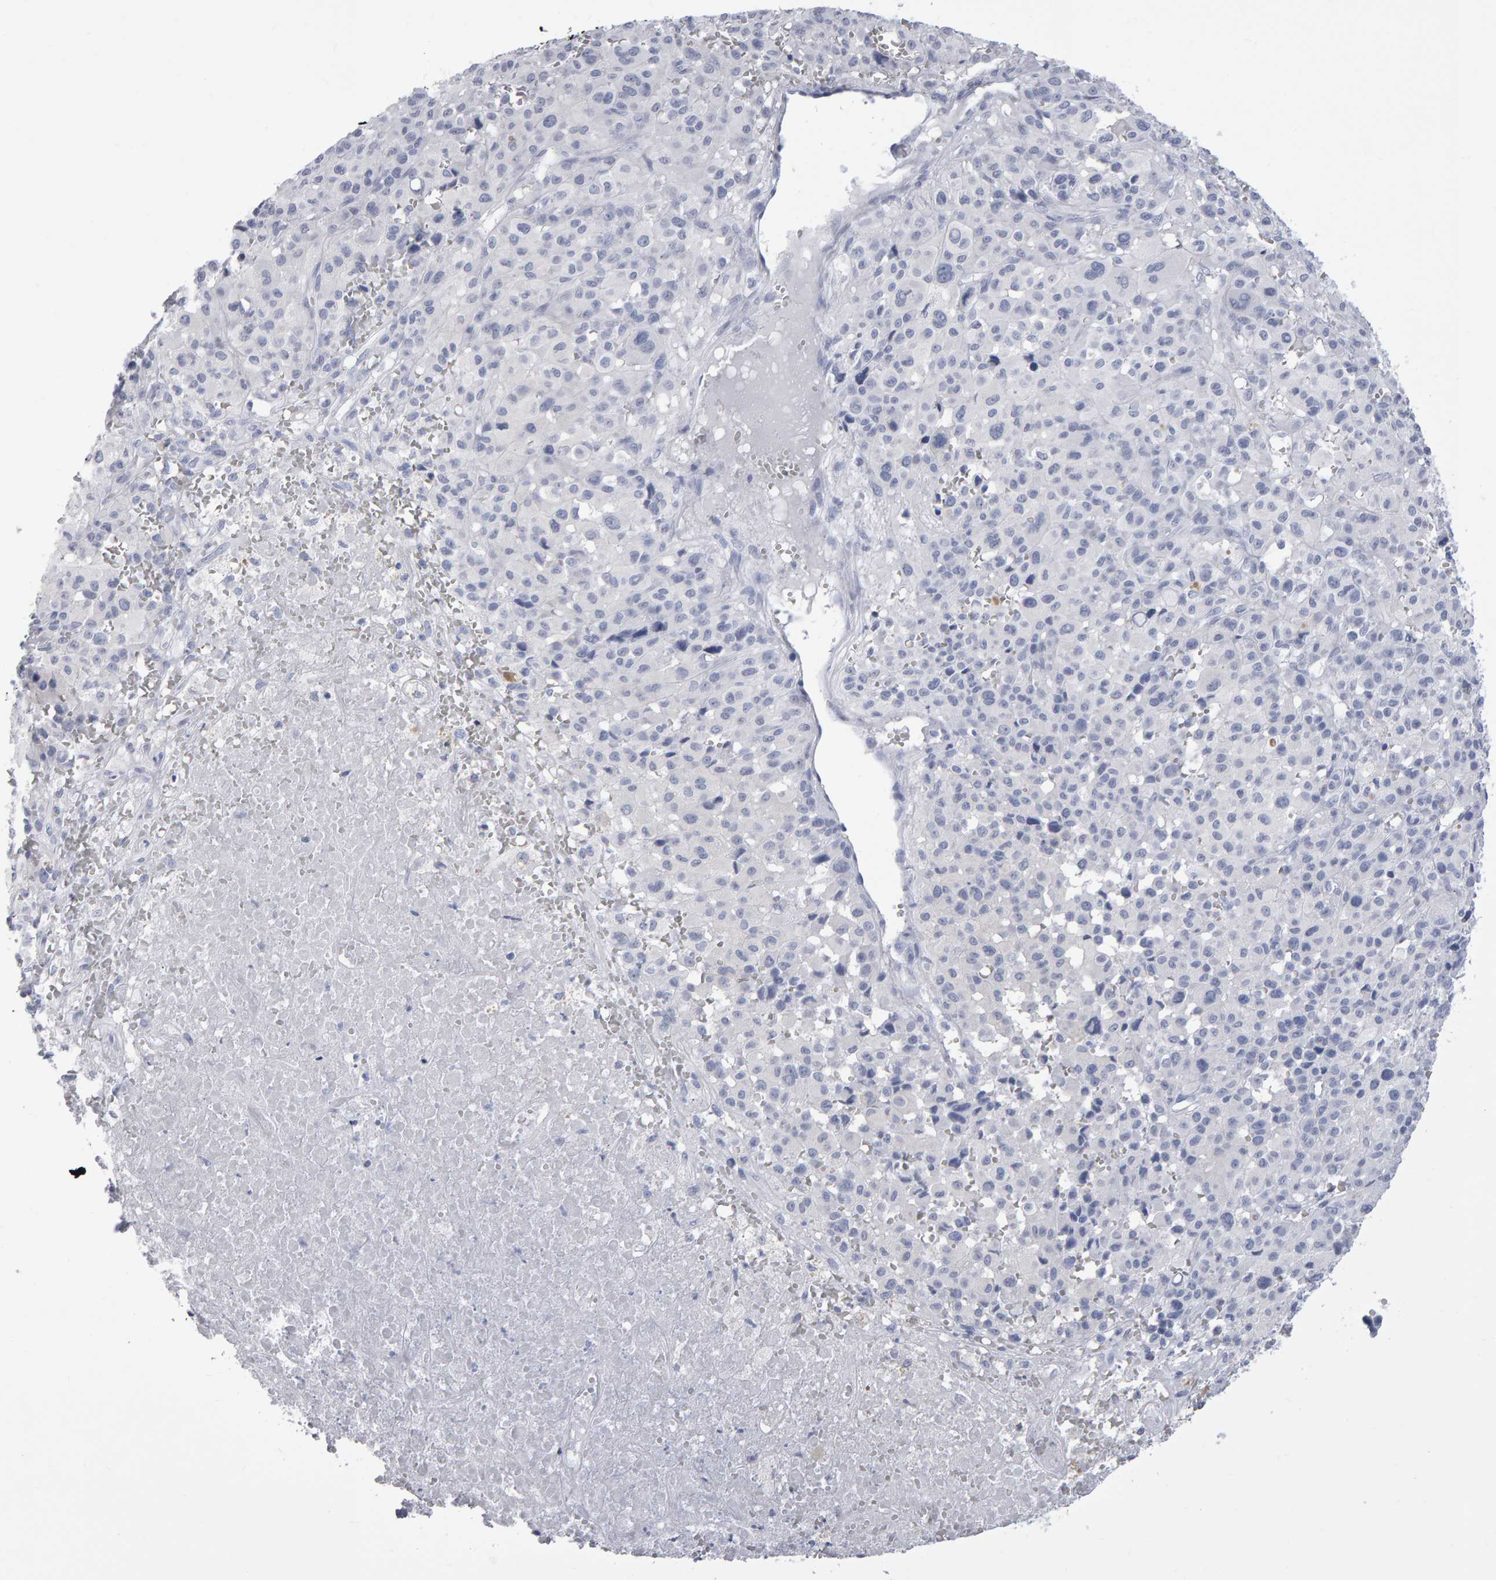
{"staining": {"intensity": "negative", "quantity": "none", "location": "none"}, "tissue": "melanoma", "cell_type": "Tumor cells", "image_type": "cancer", "snomed": [{"axis": "morphology", "description": "Malignant melanoma, Metastatic site"}, {"axis": "topography", "description": "Skin"}], "caption": "DAB (3,3'-diaminobenzidine) immunohistochemical staining of human melanoma reveals no significant staining in tumor cells. (Stains: DAB (3,3'-diaminobenzidine) immunohistochemistry with hematoxylin counter stain, Microscopy: brightfield microscopy at high magnification).", "gene": "NCDN", "patient": {"sex": "female", "age": 74}}